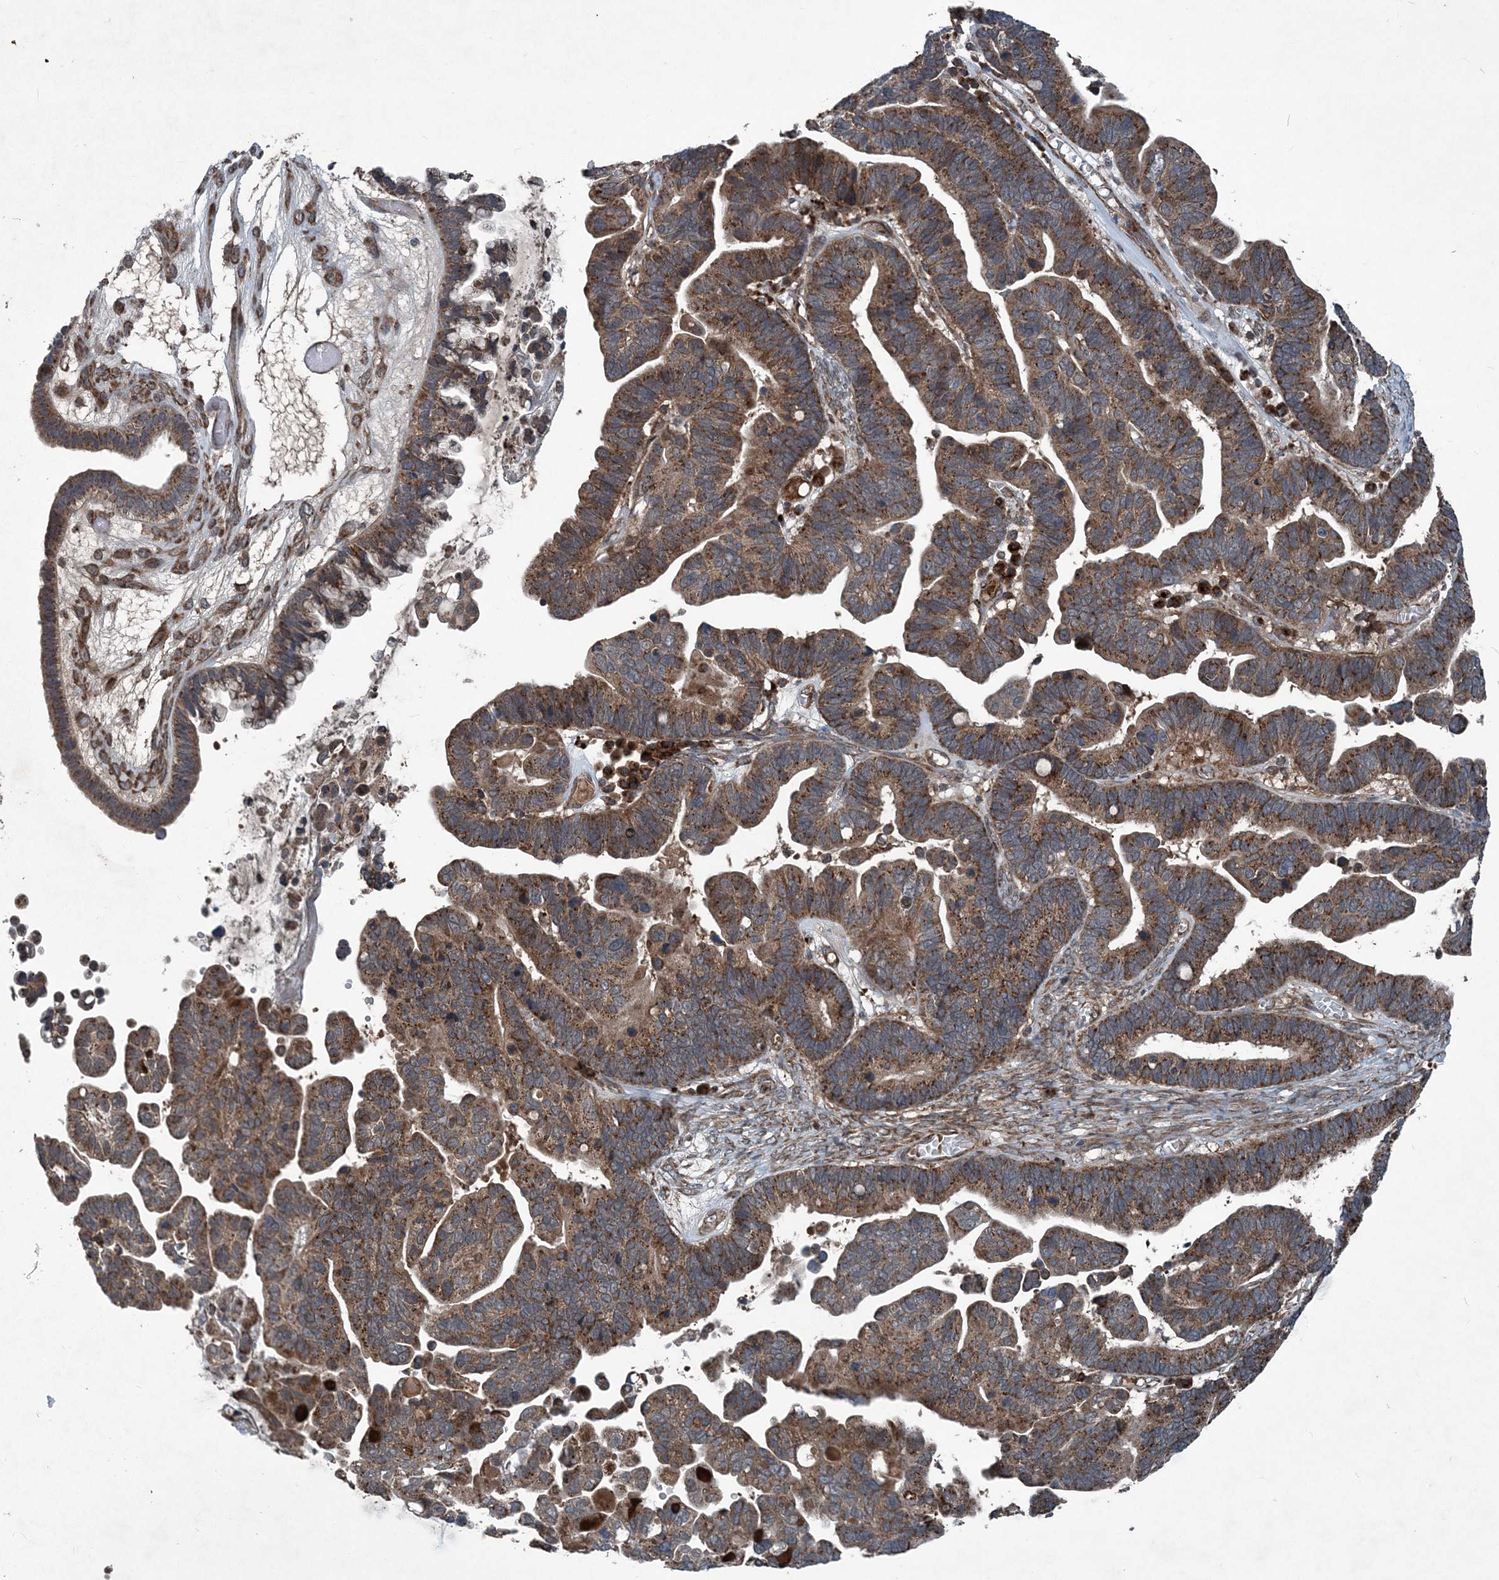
{"staining": {"intensity": "moderate", "quantity": ">75%", "location": "cytoplasmic/membranous"}, "tissue": "ovarian cancer", "cell_type": "Tumor cells", "image_type": "cancer", "snomed": [{"axis": "morphology", "description": "Cystadenocarcinoma, serous, NOS"}, {"axis": "topography", "description": "Ovary"}], "caption": "Ovarian cancer stained with IHC reveals moderate cytoplasmic/membranous positivity in about >75% of tumor cells.", "gene": "NDUFA2", "patient": {"sex": "female", "age": 56}}